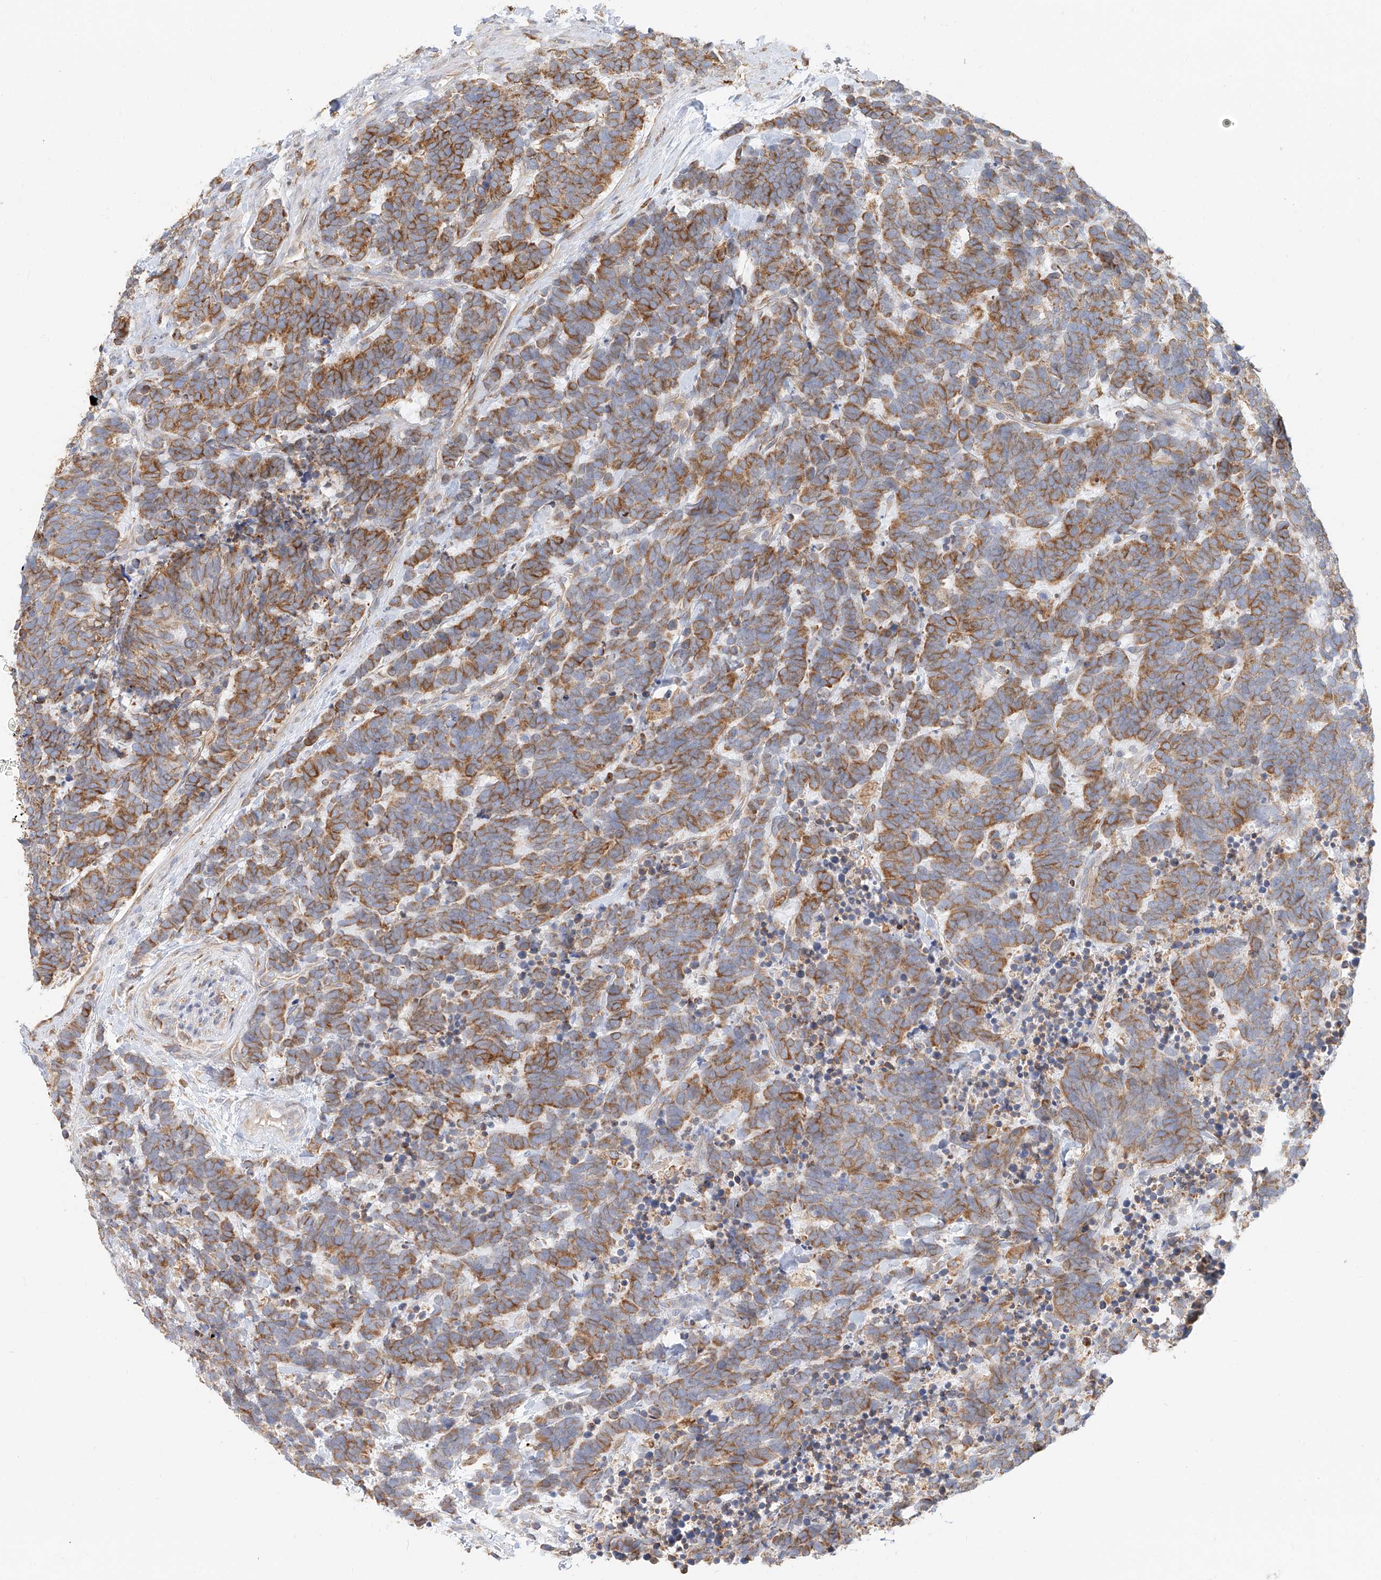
{"staining": {"intensity": "moderate", "quantity": ">75%", "location": "cytoplasmic/membranous"}, "tissue": "carcinoid", "cell_type": "Tumor cells", "image_type": "cancer", "snomed": [{"axis": "morphology", "description": "Carcinoma, NOS"}, {"axis": "morphology", "description": "Carcinoid, malignant, NOS"}, {"axis": "topography", "description": "Urinary bladder"}], "caption": "There is medium levels of moderate cytoplasmic/membranous positivity in tumor cells of carcinoid, as demonstrated by immunohistochemical staining (brown color).", "gene": "DHRS7", "patient": {"sex": "male", "age": 57}}